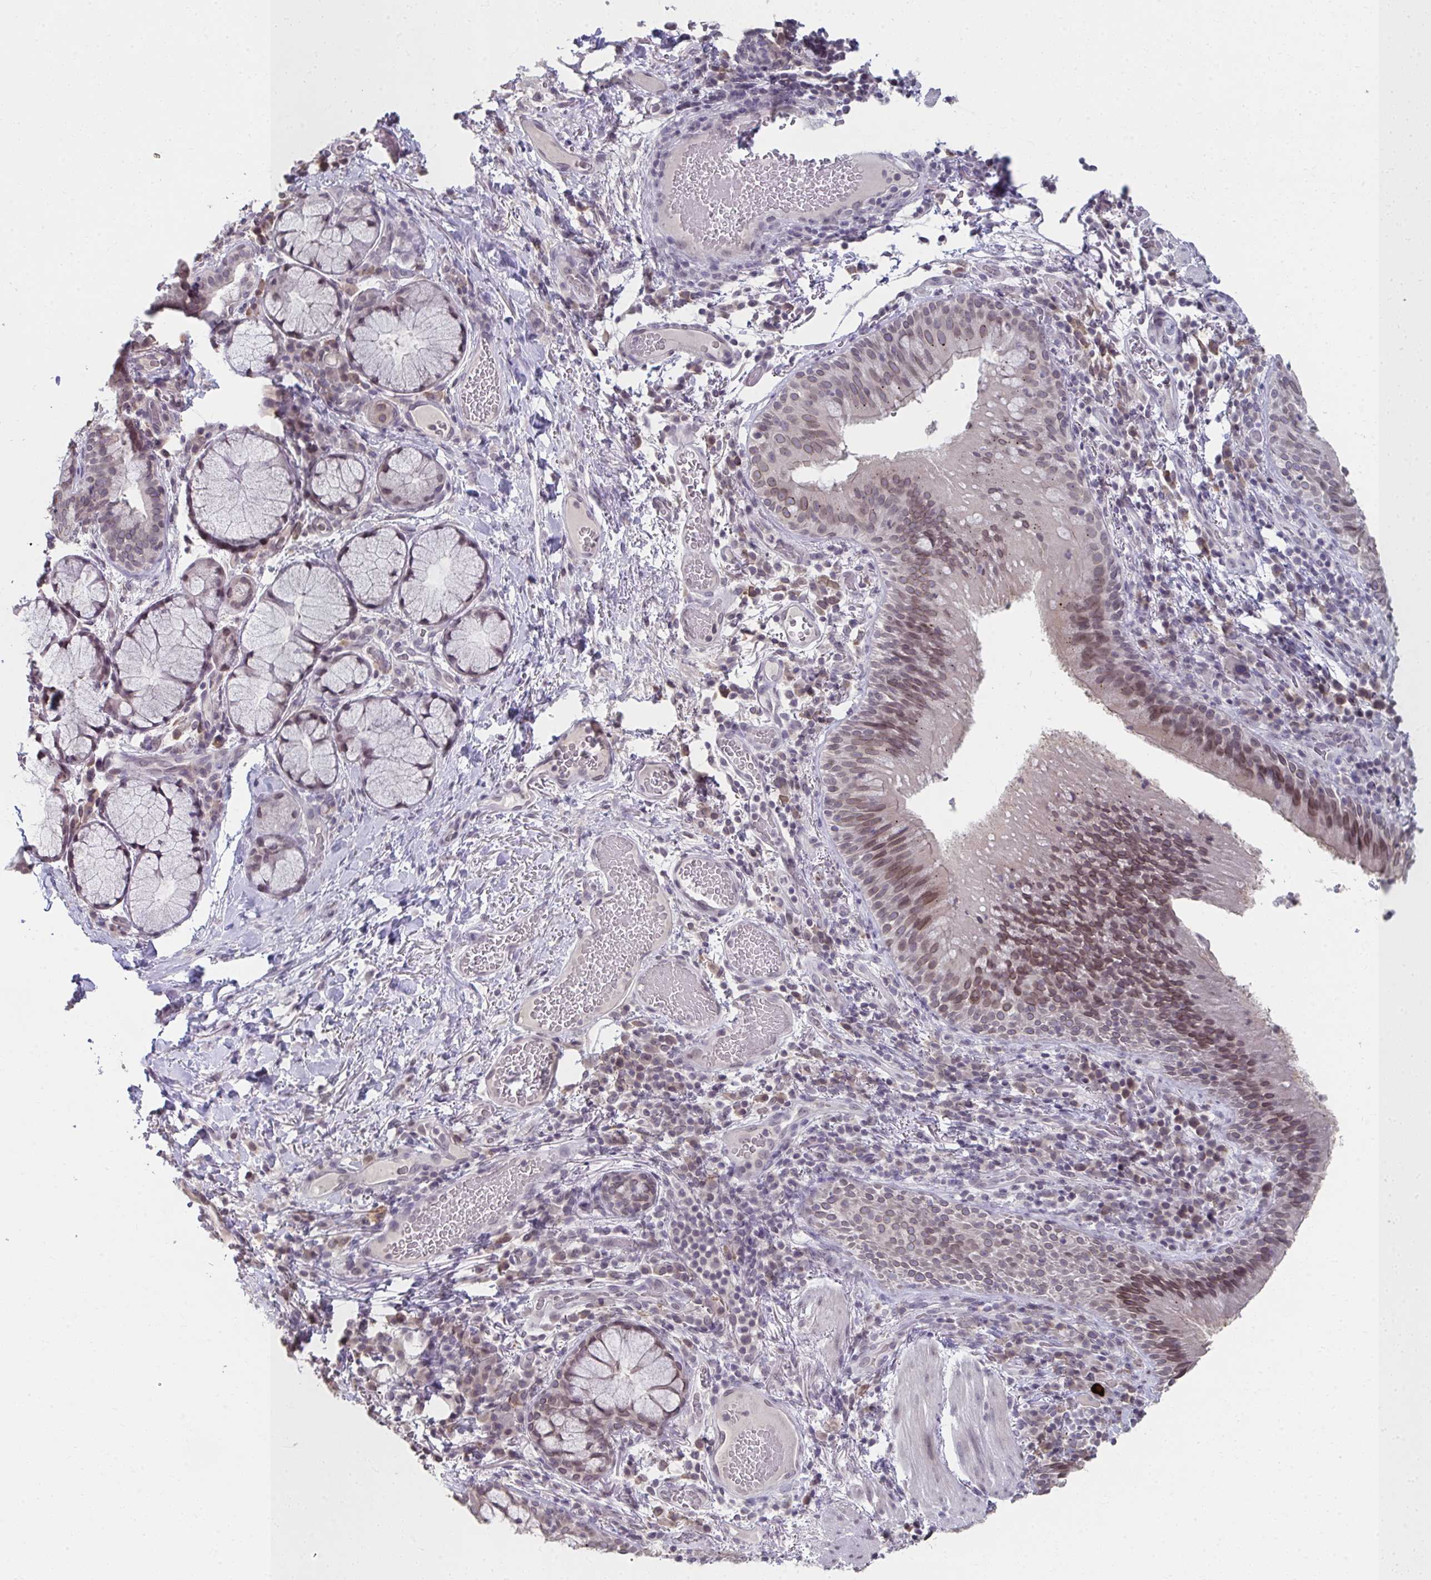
{"staining": {"intensity": "moderate", "quantity": ">75%", "location": "nuclear"}, "tissue": "bronchus", "cell_type": "Respiratory epithelial cells", "image_type": "normal", "snomed": [{"axis": "morphology", "description": "Normal tissue, NOS"}, {"axis": "topography", "description": "Lymph node"}, {"axis": "topography", "description": "Bronchus"}], "caption": "Immunohistochemistry of benign bronchus displays medium levels of moderate nuclear positivity in approximately >75% of respiratory epithelial cells. Using DAB (brown) and hematoxylin (blue) stains, captured at high magnification using brightfield microscopy.", "gene": "NUP133", "patient": {"sex": "male", "age": 56}}